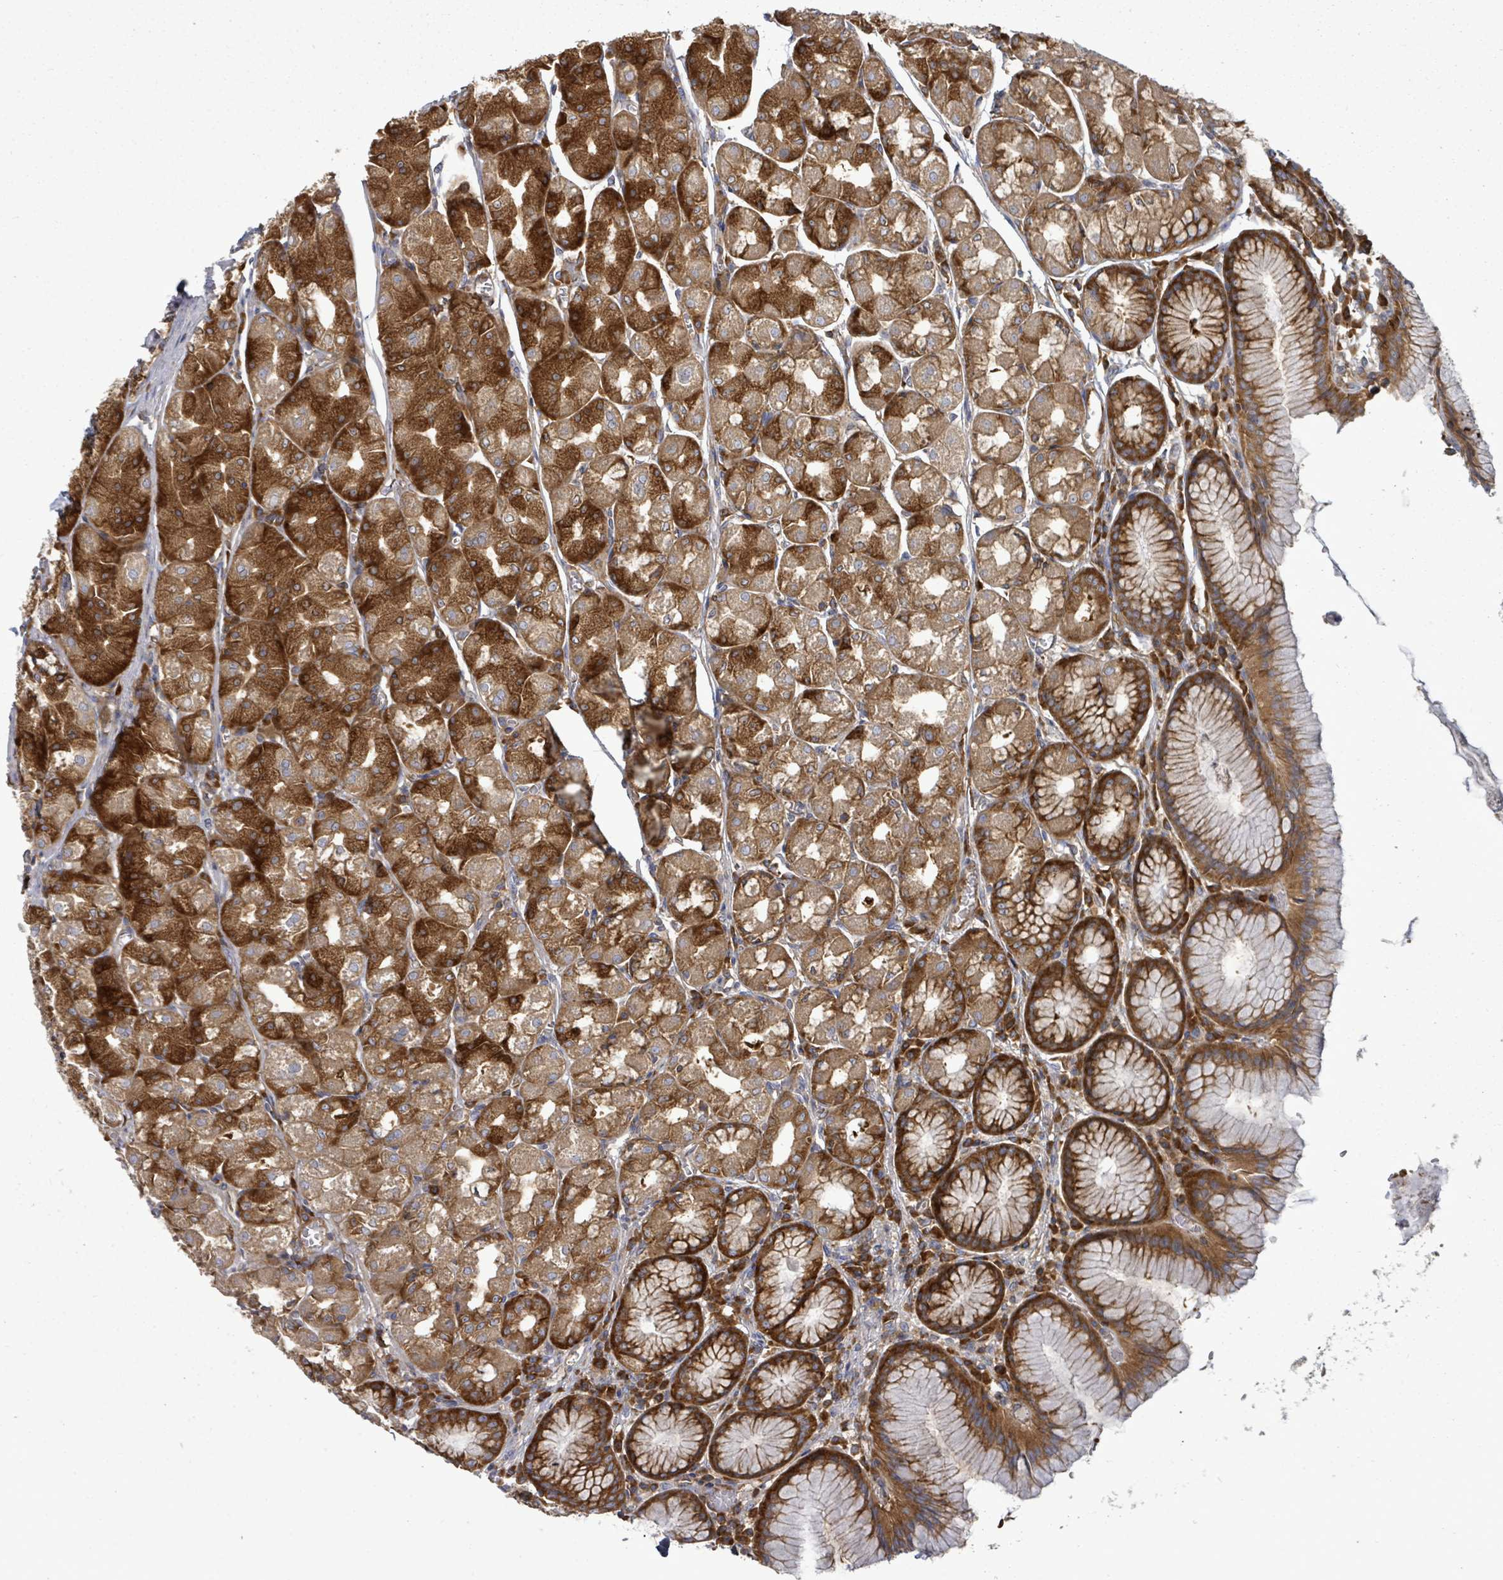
{"staining": {"intensity": "strong", "quantity": "25%-75%", "location": "cytoplasmic/membranous"}, "tissue": "stomach", "cell_type": "Glandular cells", "image_type": "normal", "snomed": [{"axis": "morphology", "description": "Normal tissue, NOS"}, {"axis": "topography", "description": "Stomach"}], "caption": "Immunohistochemical staining of unremarkable human stomach exhibits 25%-75% levels of strong cytoplasmic/membranous protein expression in approximately 25%-75% of glandular cells.", "gene": "EIF3CL", "patient": {"sex": "male", "age": 55}}